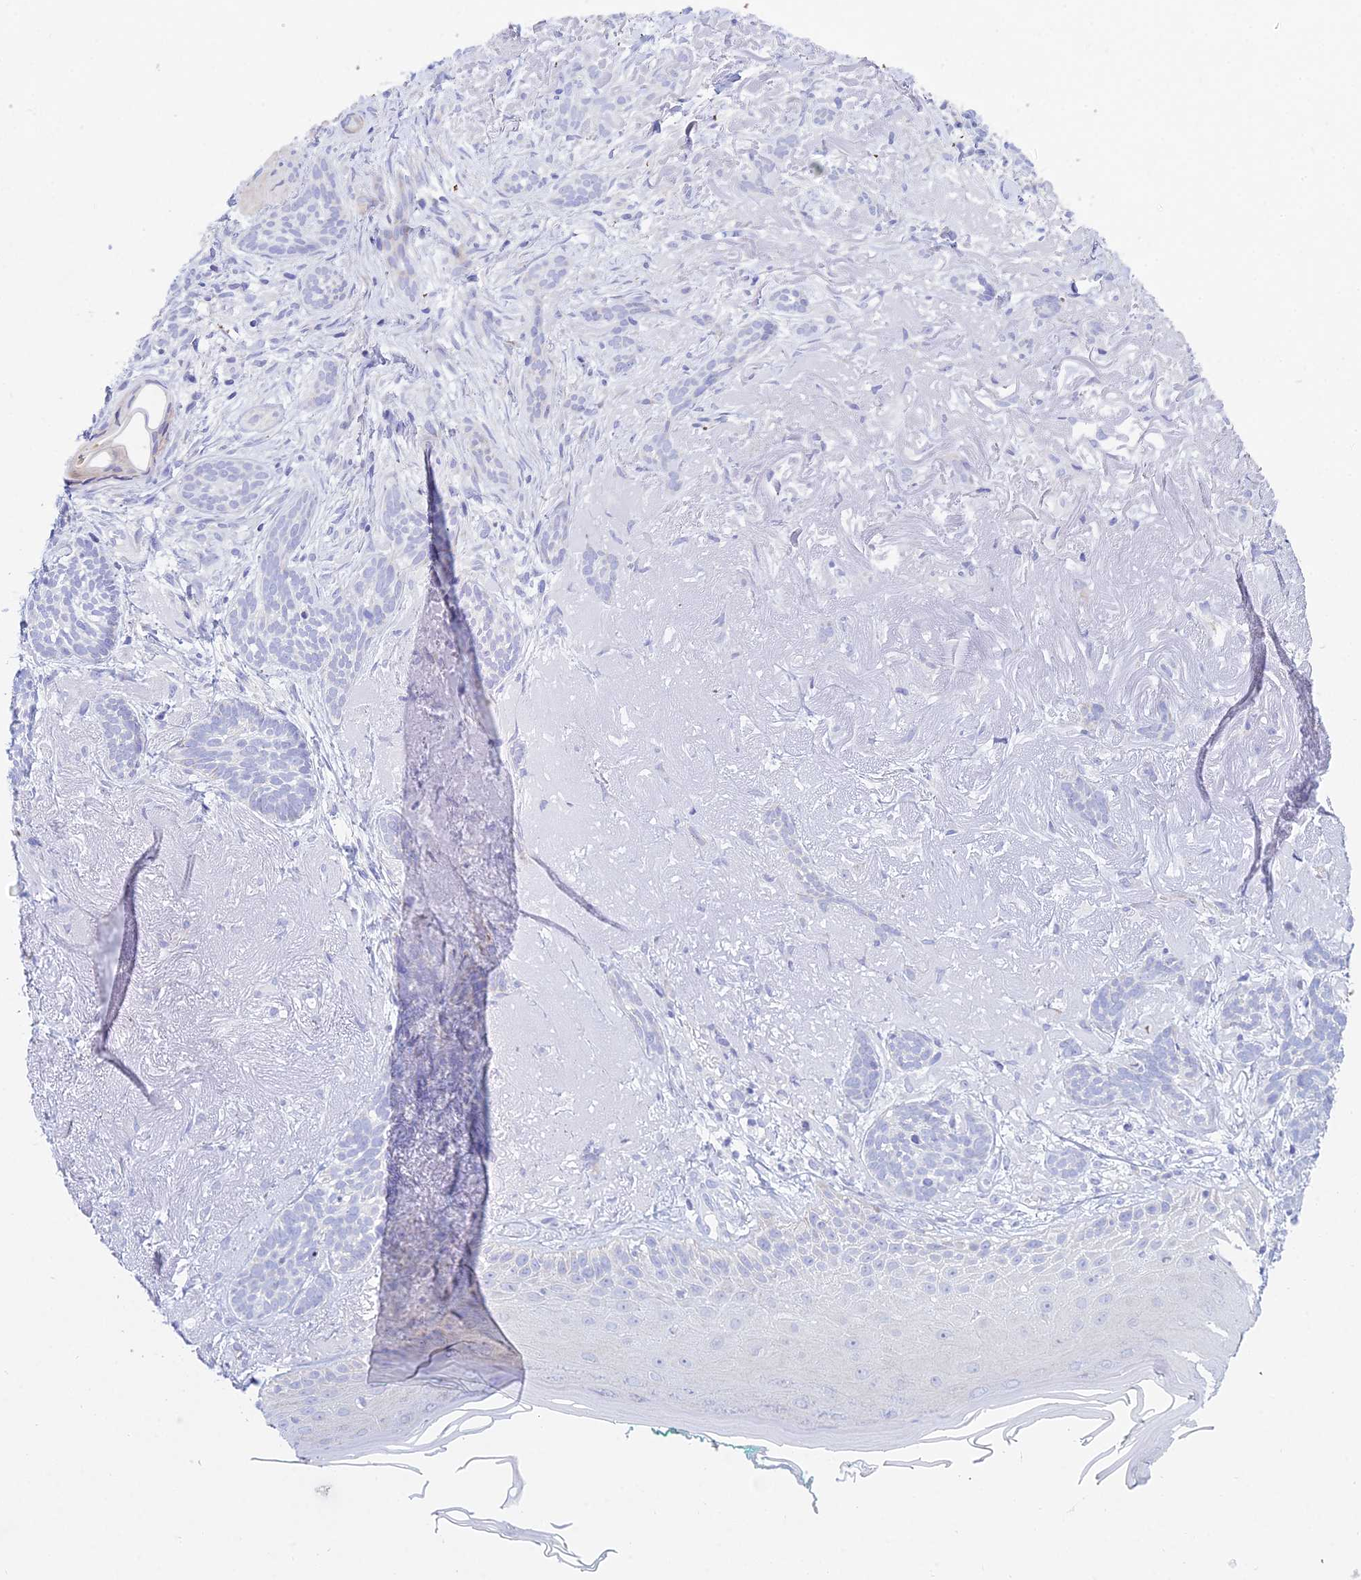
{"staining": {"intensity": "negative", "quantity": "none", "location": "none"}, "tissue": "skin cancer", "cell_type": "Tumor cells", "image_type": "cancer", "snomed": [{"axis": "morphology", "description": "Basal cell carcinoma"}, {"axis": "topography", "description": "Skin"}], "caption": "Tumor cells are negative for protein expression in human skin cancer (basal cell carcinoma).", "gene": "PRR13", "patient": {"sex": "male", "age": 71}}